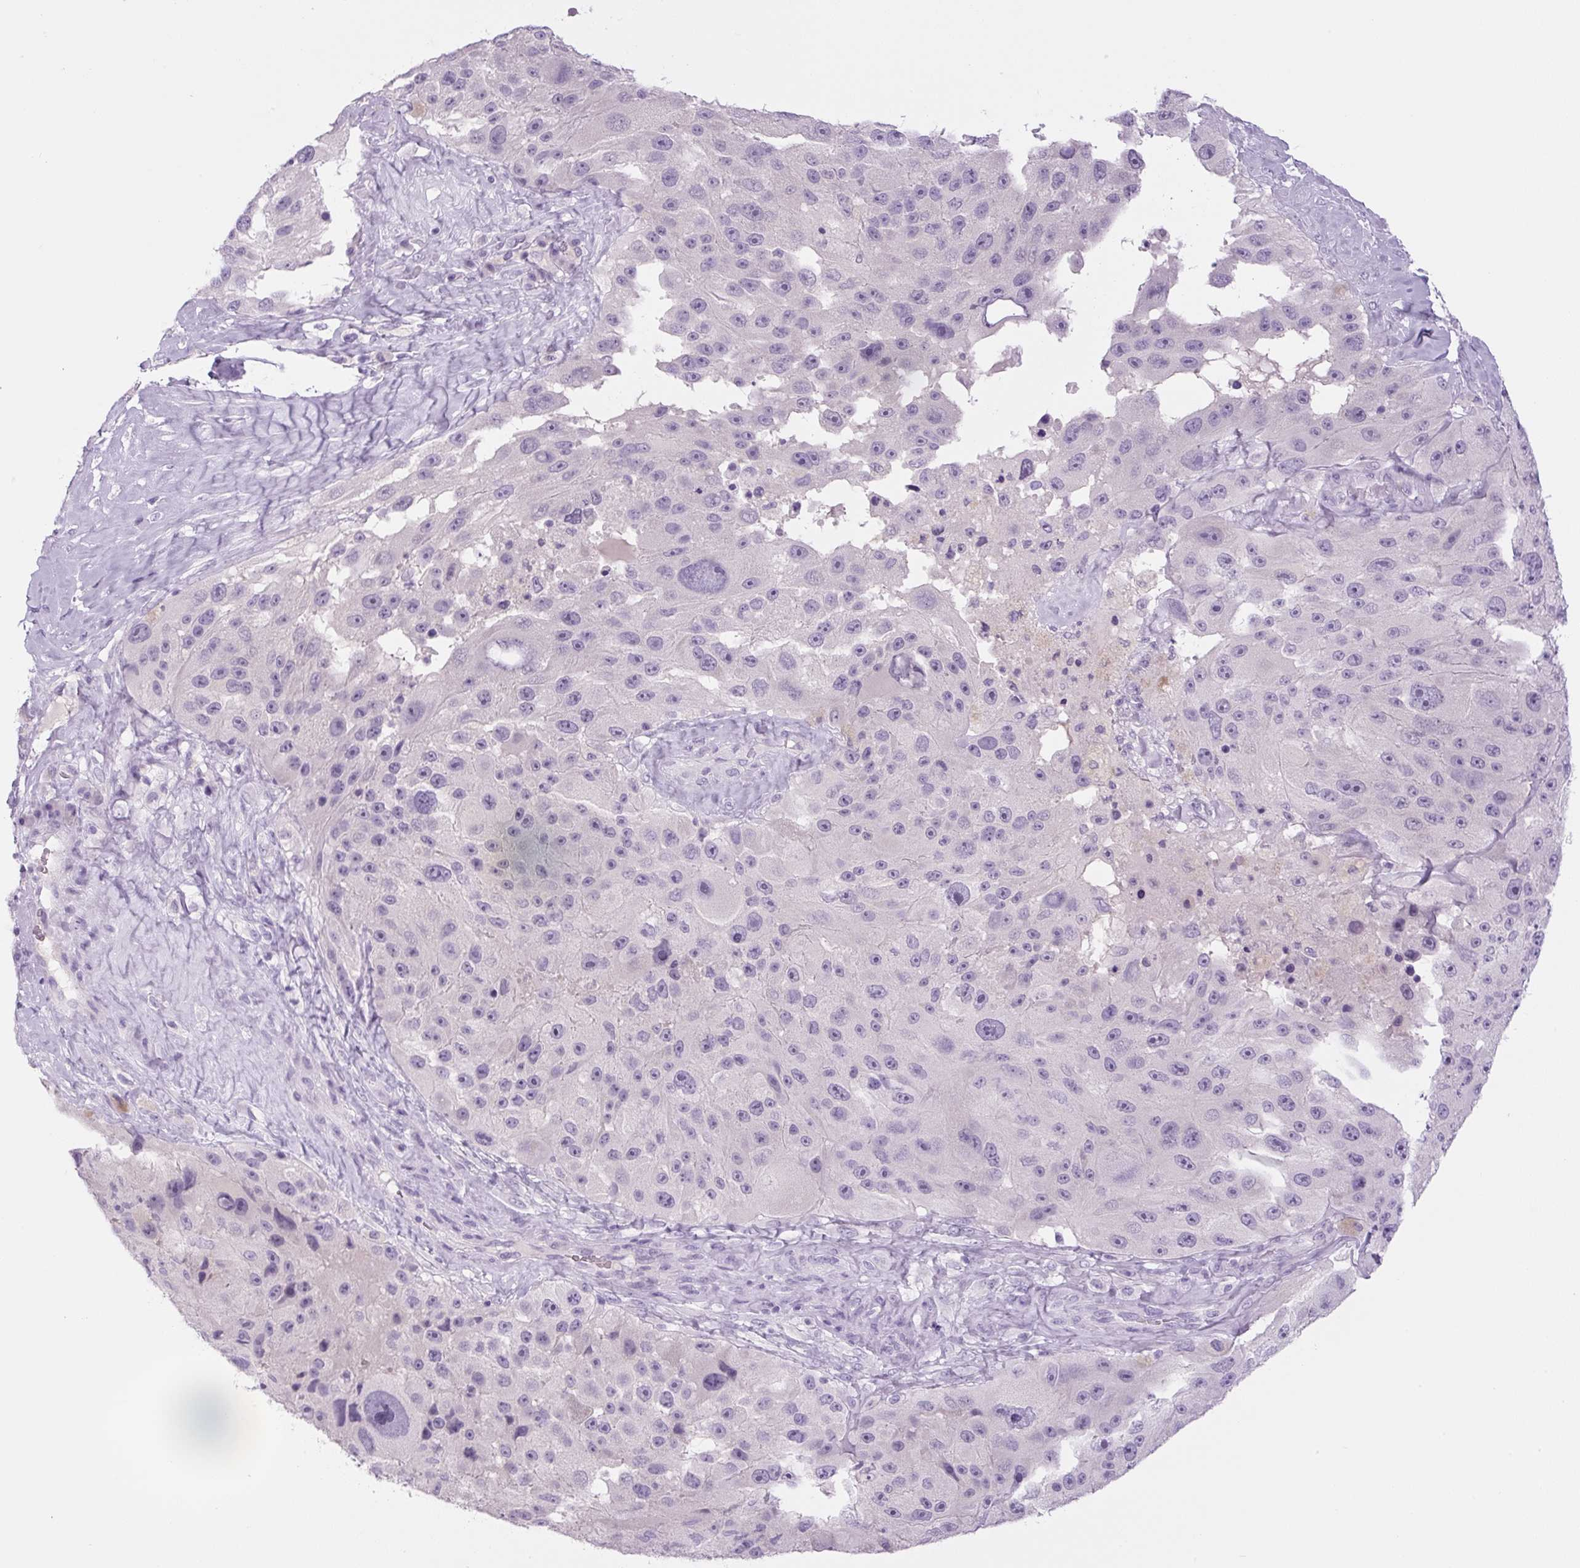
{"staining": {"intensity": "negative", "quantity": "none", "location": "none"}, "tissue": "melanoma", "cell_type": "Tumor cells", "image_type": "cancer", "snomed": [{"axis": "morphology", "description": "Malignant melanoma, Metastatic site"}, {"axis": "topography", "description": "Lymph node"}], "caption": "High power microscopy image of an immunohistochemistry (IHC) image of melanoma, revealing no significant staining in tumor cells.", "gene": "COL9A2", "patient": {"sex": "male", "age": 62}}